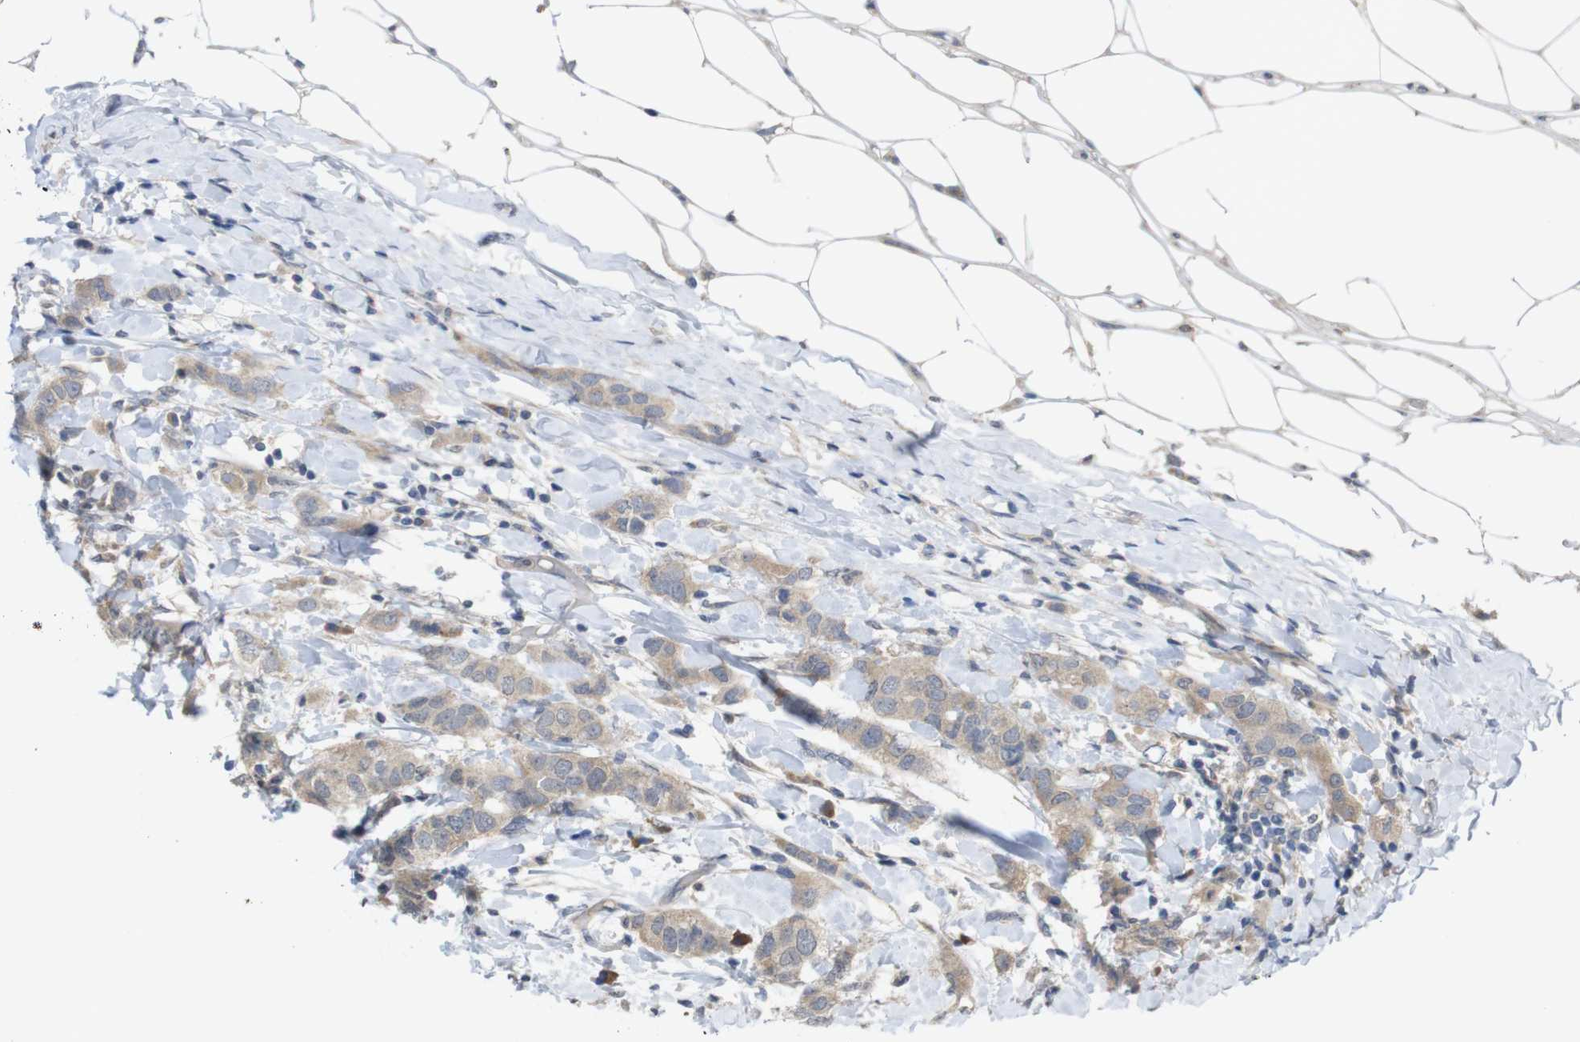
{"staining": {"intensity": "weak", "quantity": ">75%", "location": "cytoplasmic/membranous"}, "tissue": "breast cancer", "cell_type": "Tumor cells", "image_type": "cancer", "snomed": [{"axis": "morphology", "description": "Duct carcinoma"}, {"axis": "topography", "description": "Breast"}], "caption": "Protein expression analysis of breast cancer demonstrates weak cytoplasmic/membranous expression in approximately >75% of tumor cells.", "gene": "BCAR3", "patient": {"sex": "female", "age": 50}}